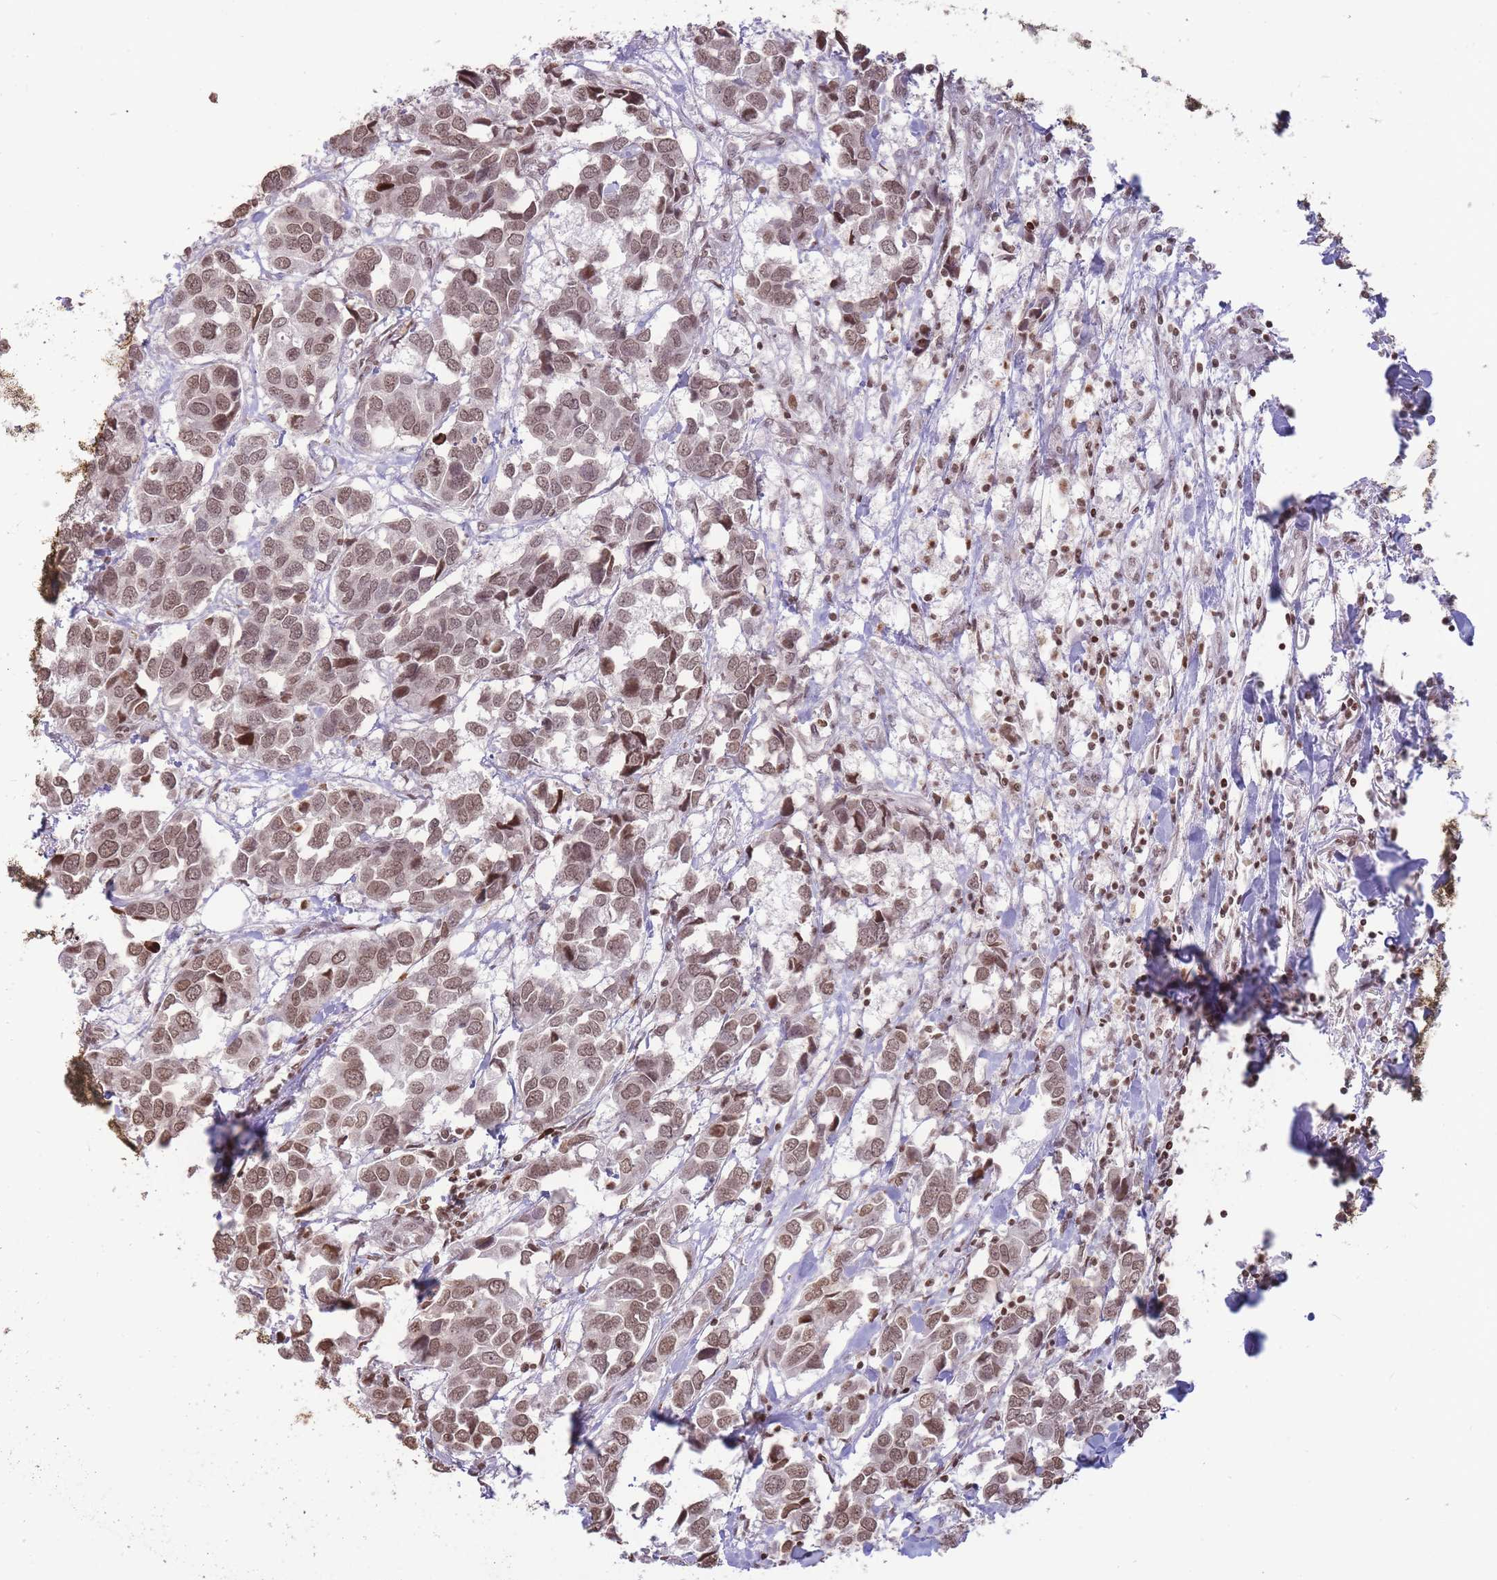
{"staining": {"intensity": "moderate", "quantity": ">75%", "location": "nuclear"}, "tissue": "breast cancer", "cell_type": "Tumor cells", "image_type": "cancer", "snomed": [{"axis": "morphology", "description": "Duct carcinoma"}, {"axis": "topography", "description": "Breast"}], "caption": "Immunohistochemistry image of neoplastic tissue: breast cancer stained using immunohistochemistry demonstrates medium levels of moderate protein expression localized specifically in the nuclear of tumor cells, appearing as a nuclear brown color.", "gene": "SHISAL1", "patient": {"sex": "female", "age": 83}}